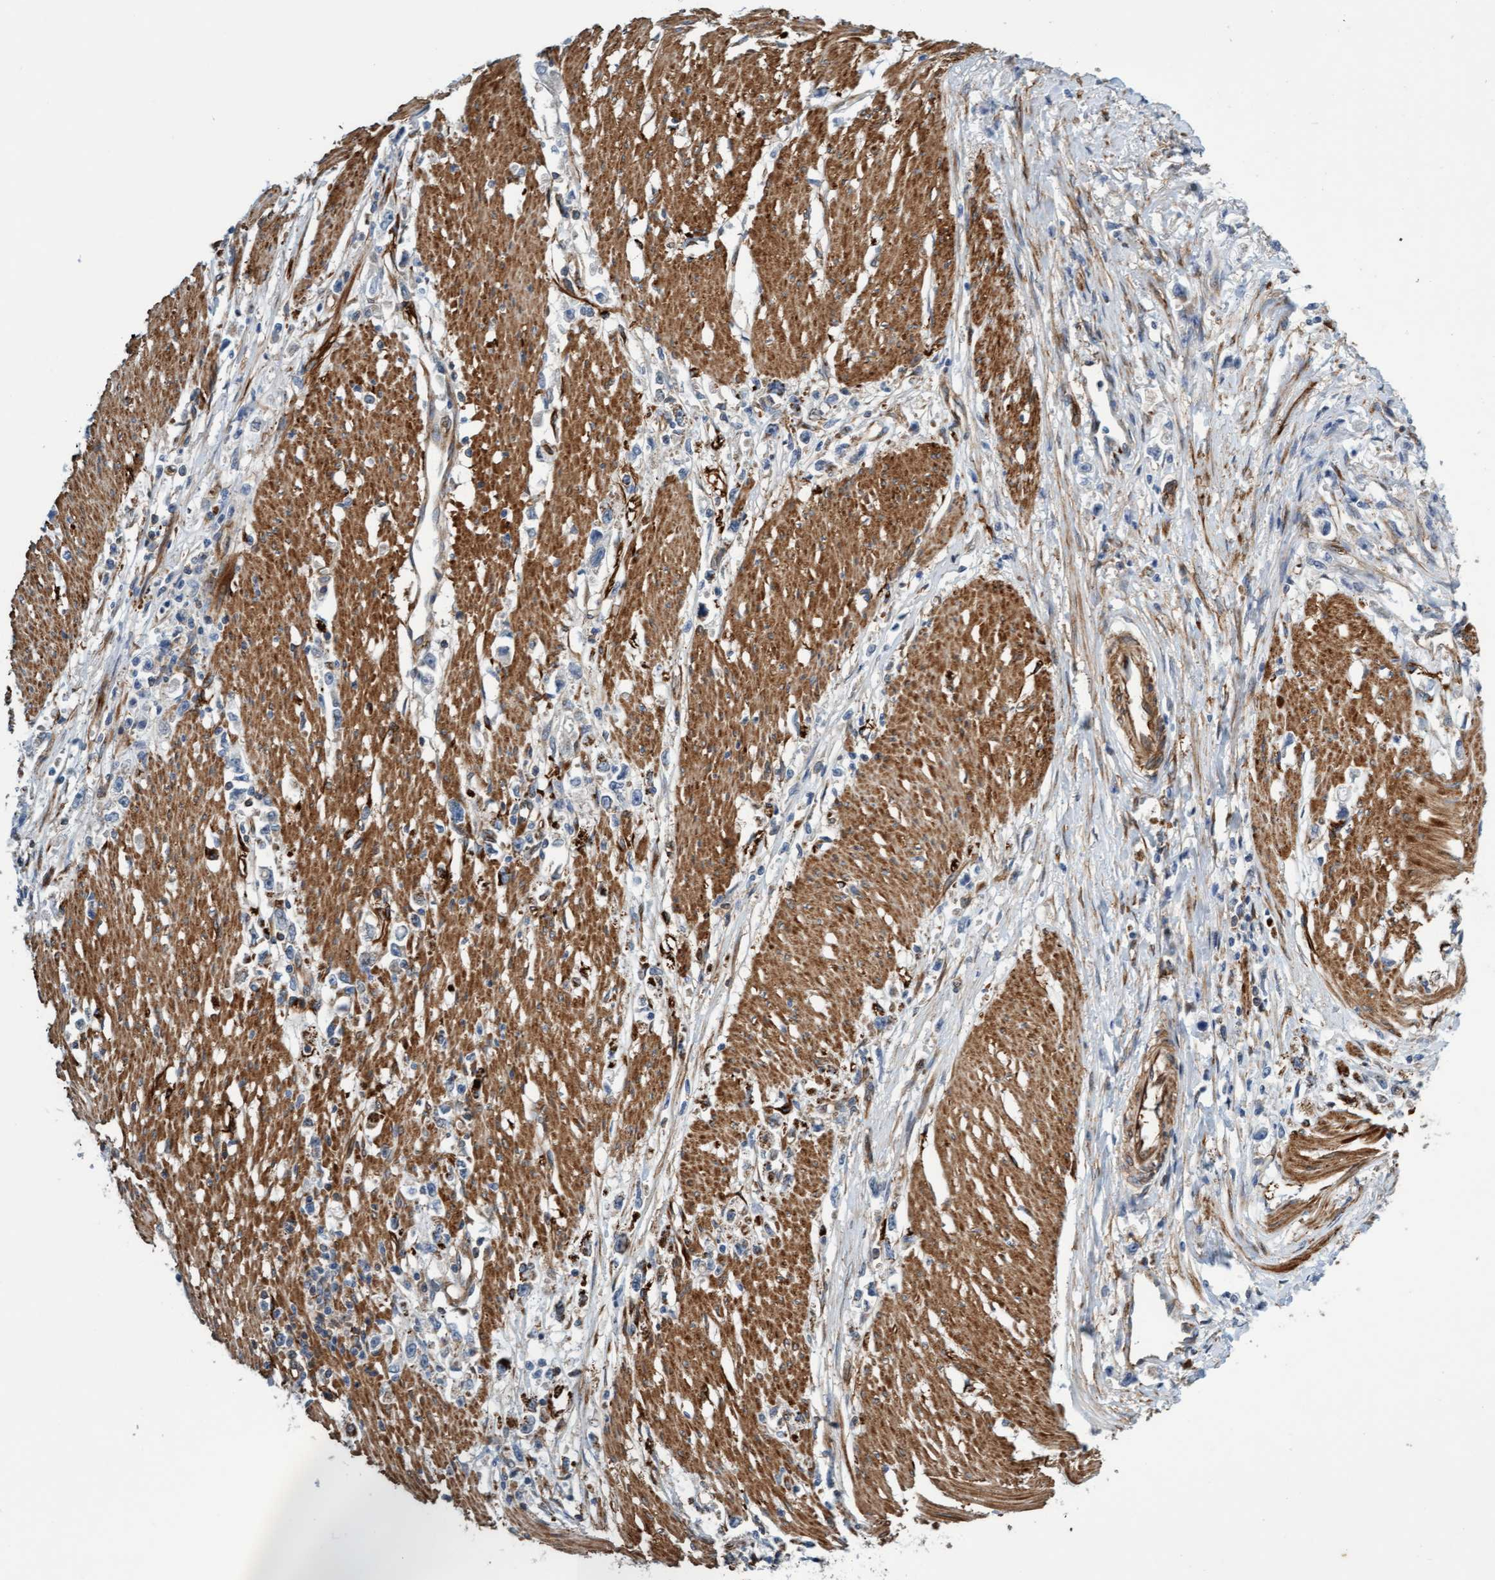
{"staining": {"intensity": "negative", "quantity": "none", "location": "none"}, "tissue": "stomach cancer", "cell_type": "Tumor cells", "image_type": "cancer", "snomed": [{"axis": "morphology", "description": "Adenocarcinoma, NOS"}, {"axis": "topography", "description": "Stomach"}], "caption": "This is a image of IHC staining of adenocarcinoma (stomach), which shows no positivity in tumor cells.", "gene": "FMNL3", "patient": {"sex": "female", "age": 59}}